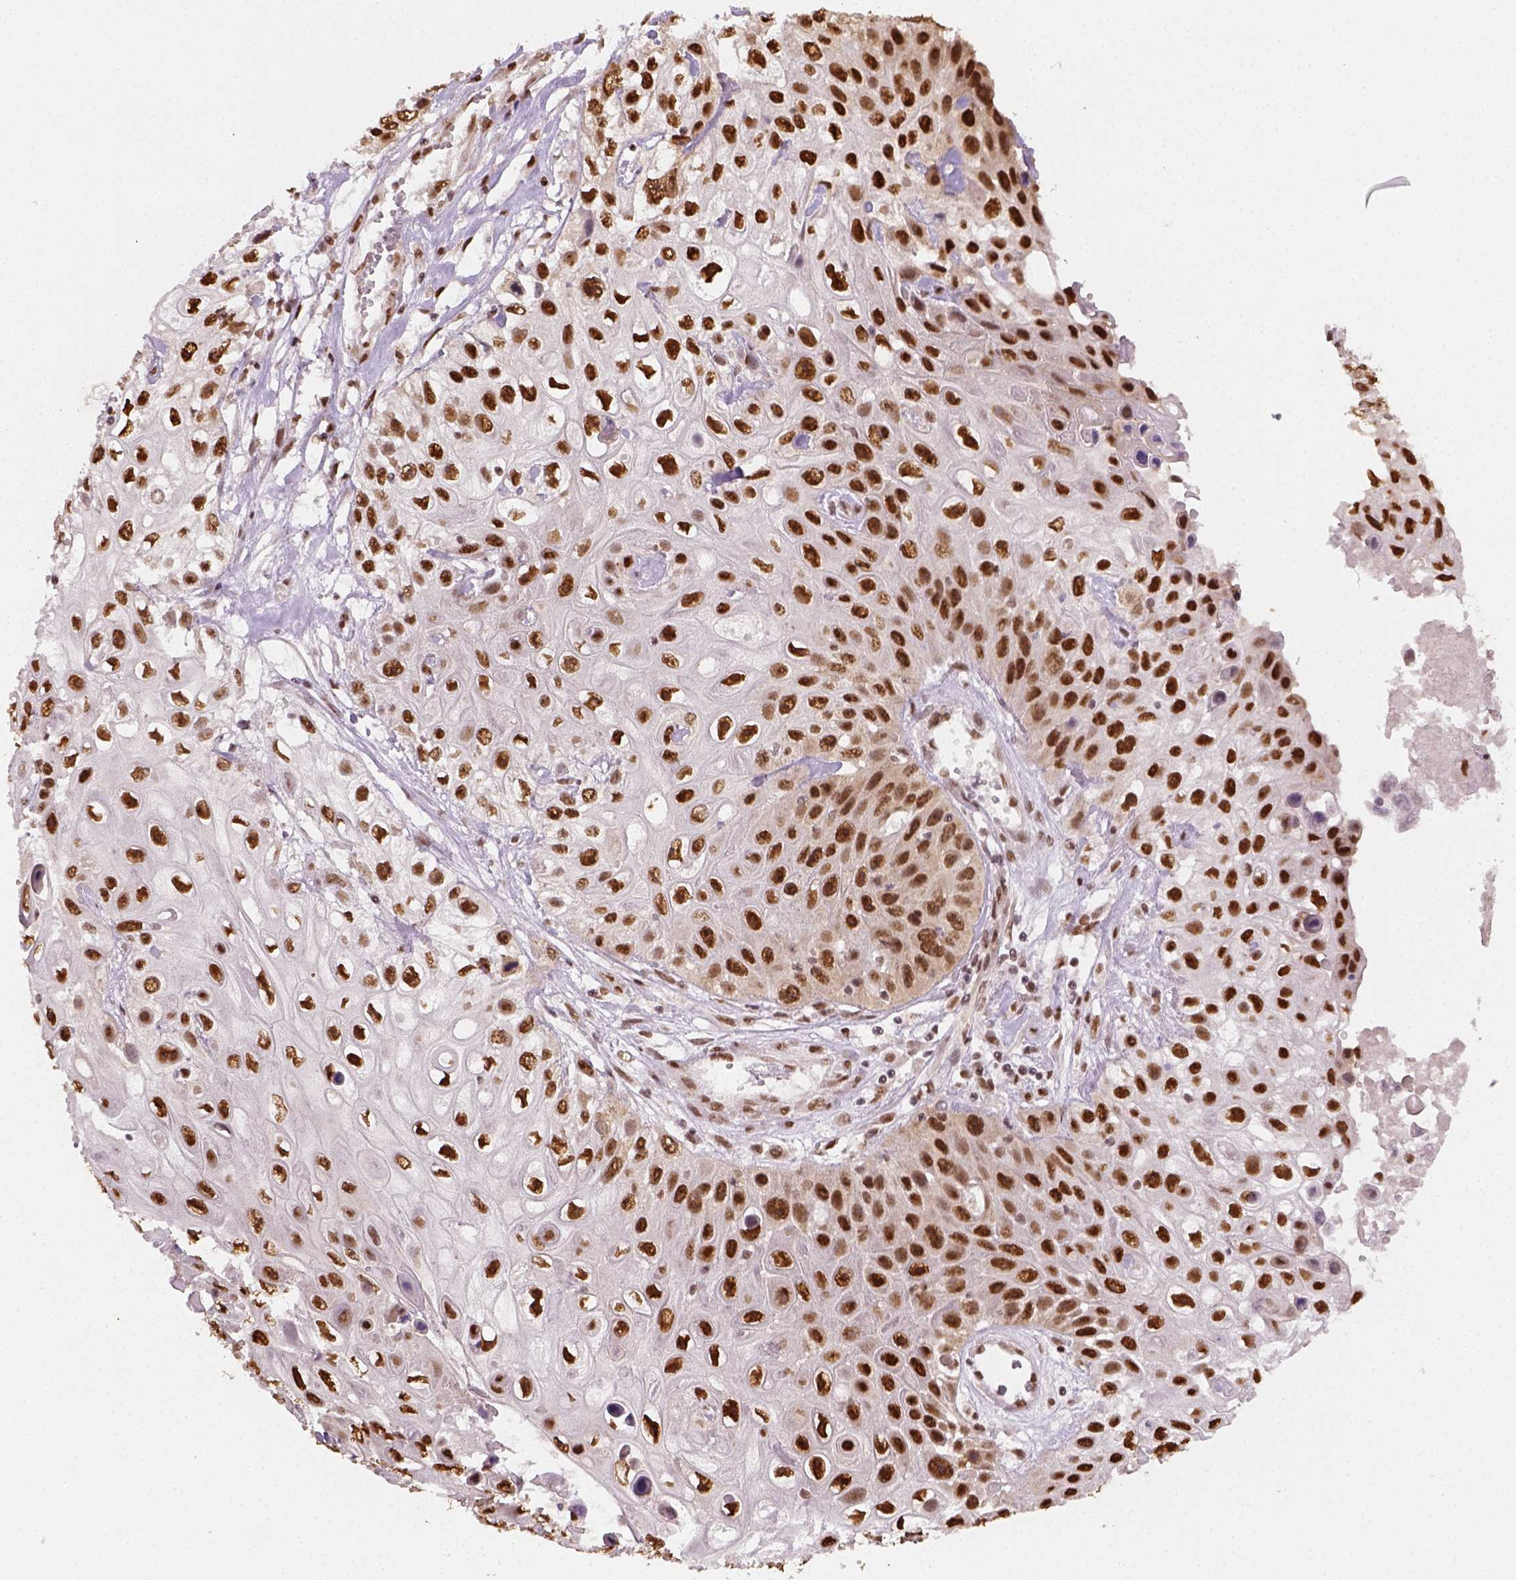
{"staining": {"intensity": "strong", "quantity": ">75%", "location": "nuclear"}, "tissue": "skin cancer", "cell_type": "Tumor cells", "image_type": "cancer", "snomed": [{"axis": "morphology", "description": "Squamous cell carcinoma, NOS"}, {"axis": "topography", "description": "Skin"}], "caption": "Skin cancer (squamous cell carcinoma) stained for a protein displays strong nuclear positivity in tumor cells.", "gene": "FANCE", "patient": {"sex": "male", "age": 82}}